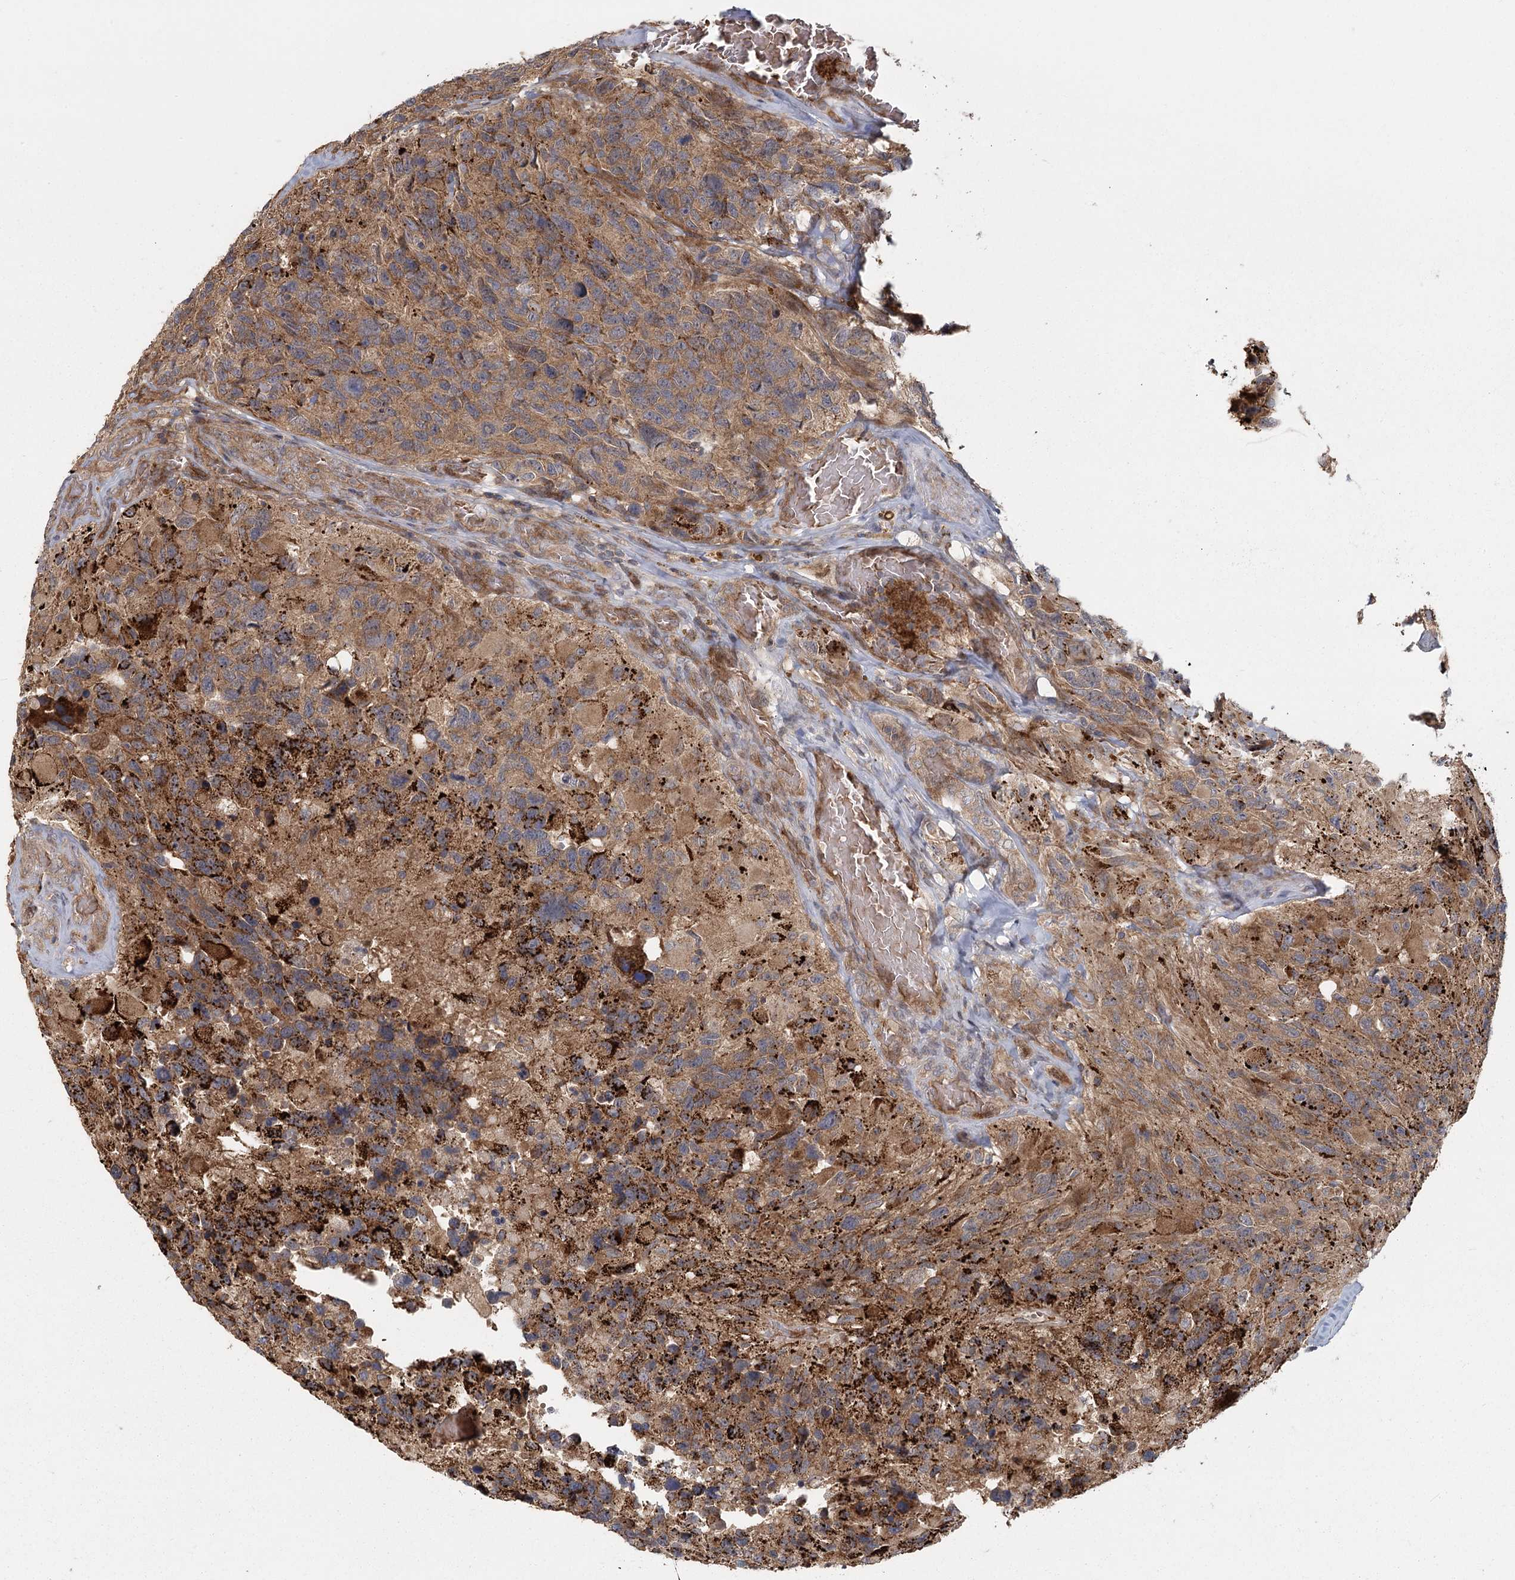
{"staining": {"intensity": "strong", "quantity": "25%-75%", "location": "cytoplasmic/membranous"}, "tissue": "glioma", "cell_type": "Tumor cells", "image_type": "cancer", "snomed": [{"axis": "morphology", "description": "Glioma, malignant, High grade"}, {"axis": "topography", "description": "Brain"}], "caption": "A brown stain shows strong cytoplasmic/membranous expression of a protein in human glioma tumor cells. Using DAB (3,3'-diaminobenzidine) (brown) and hematoxylin (blue) stains, captured at high magnification using brightfield microscopy.", "gene": "RAPGEF6", "patient": {"sex": "male", "age": 69}}